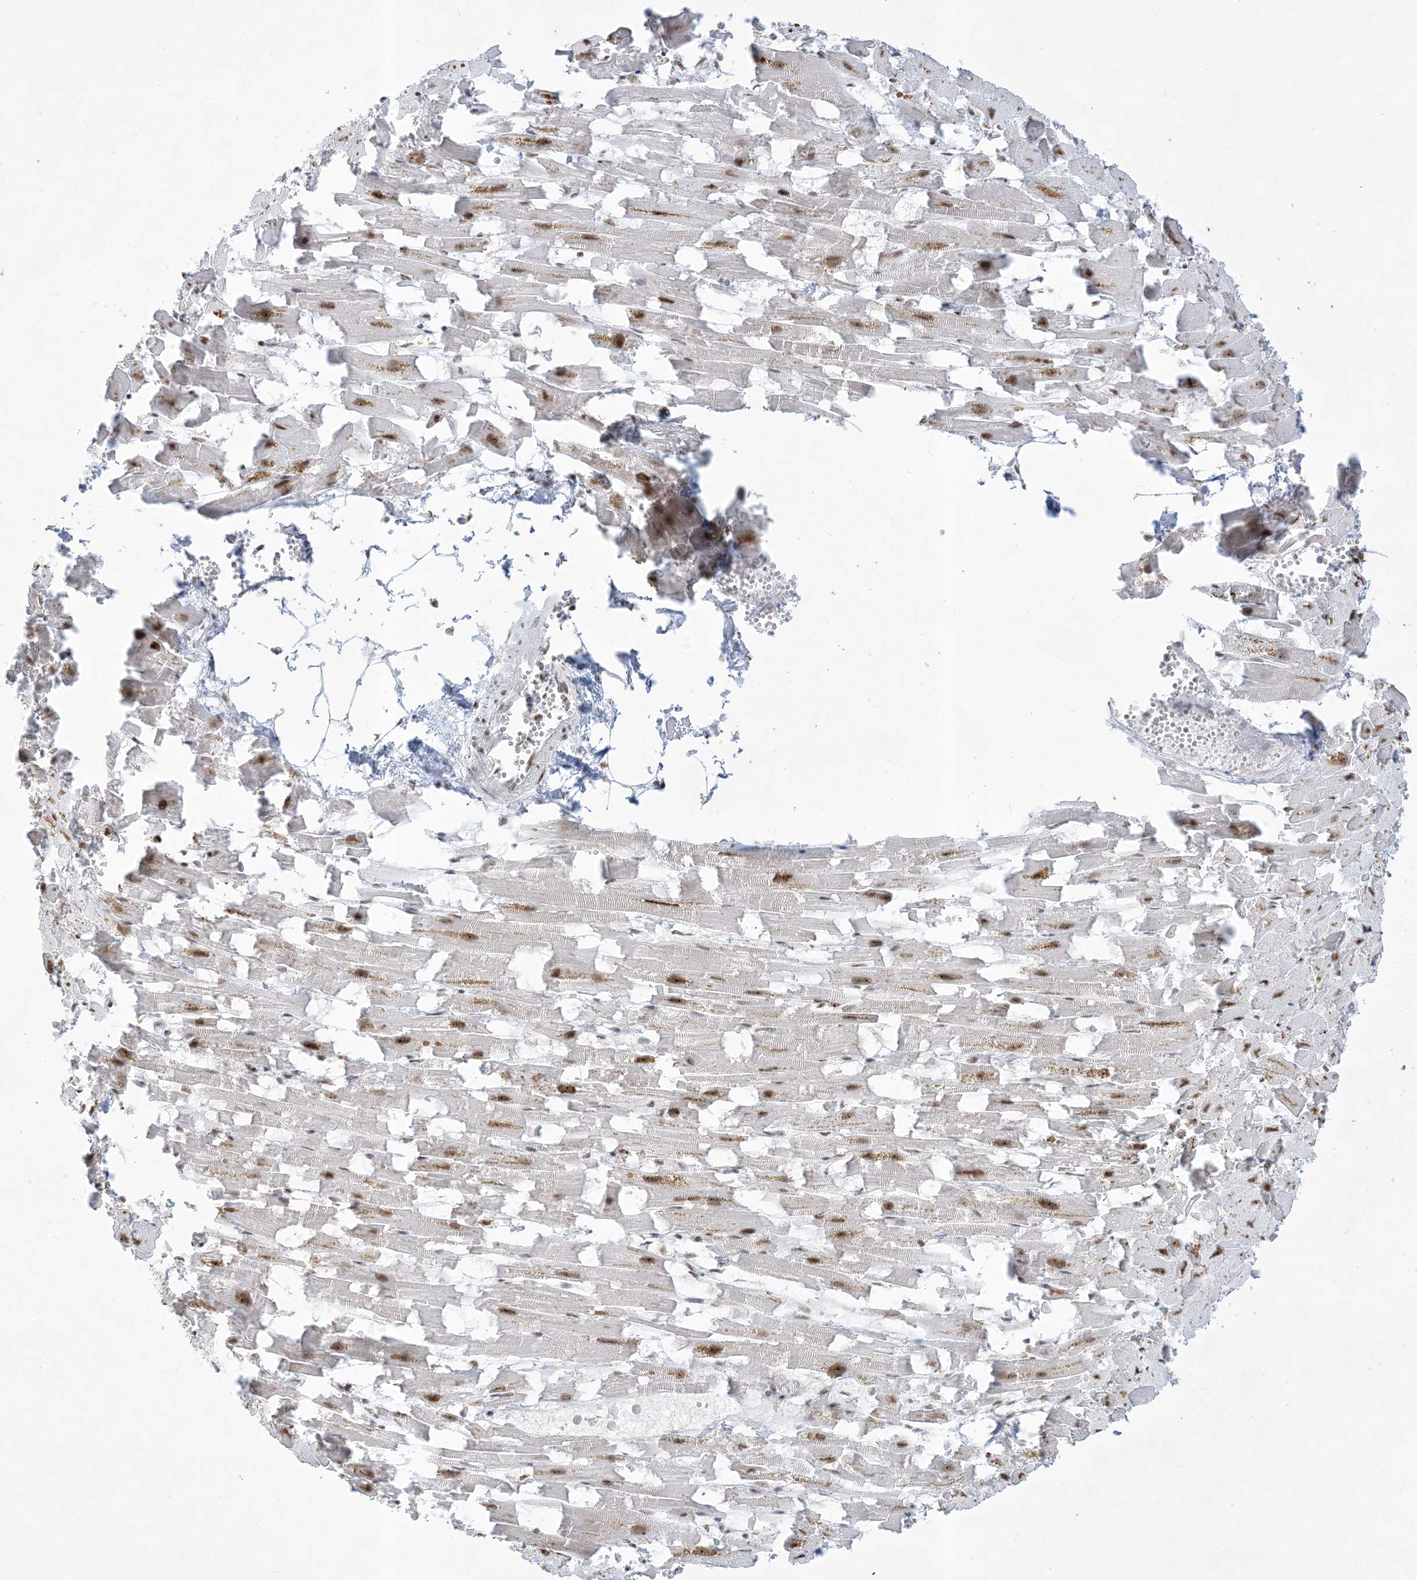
{"staining": {"intensity": "moderate", "quantity": ">75%", "location": "nuclear"}, "tissue": "heart muscle", "cell_type": "Cardiomyocytes", "image_type": "normal", "snomed": [{"axis": "morphology", "description": "Normal tissue, NOS"}, {"axis": "topography", "description": "Heart"}], "caption": "Immunohistochemical staining of normal human heart muscle demonstrates >75% levels of moderate nuclear protein positivity in approximately >75% of cardiomyocytes.", "gene": "PPIL2", "patient": {"sex": "female", "age": 64}}